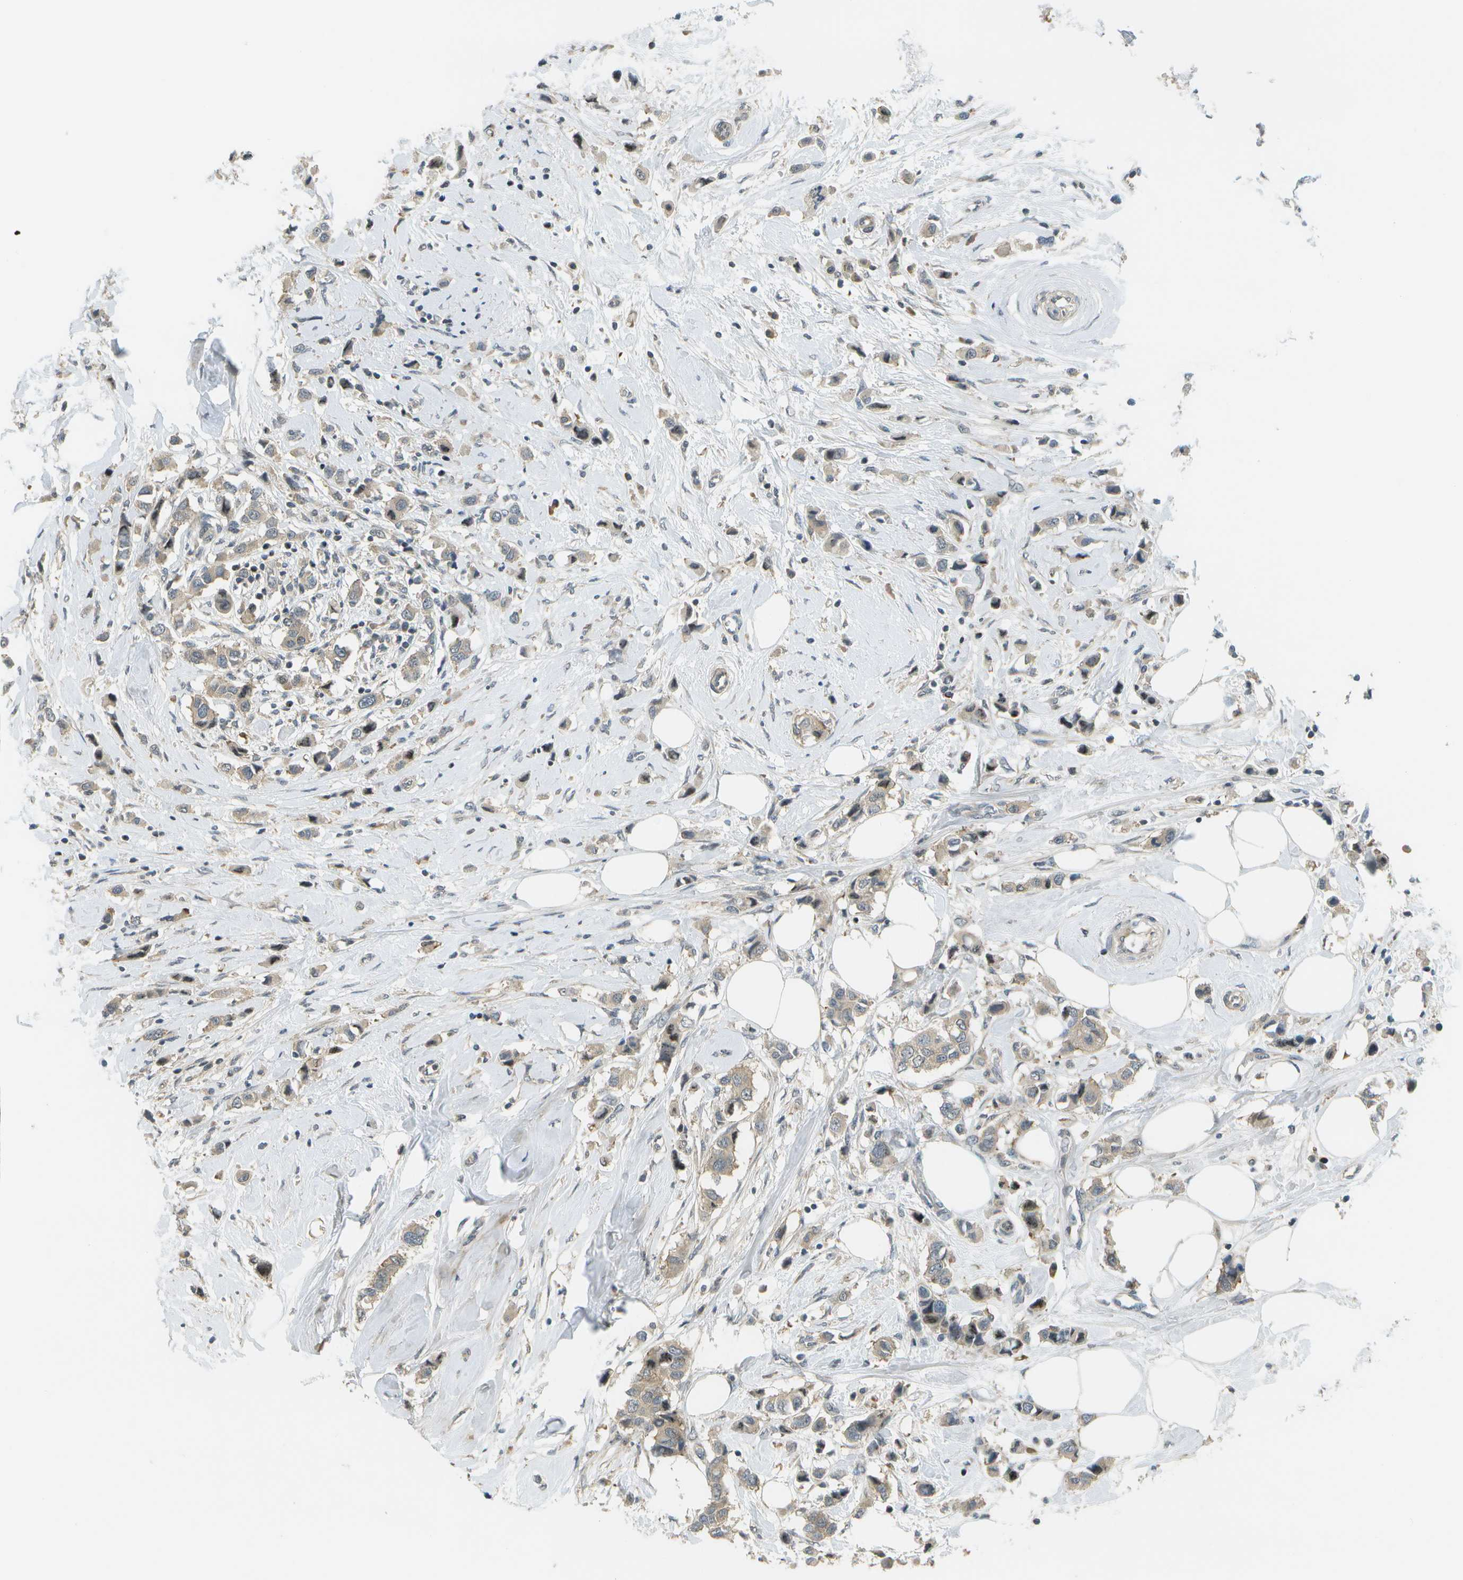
{"staining": {"intensity": "weak", "quantity": "25%-75%", "location": "cytoplasmic/membranous"}, "tissue": "breast cancer", "cell_type": "Tumor cells", "image_type": "cancer", "snomed": [{"axis": "morphology", "description": "Normal tissue, NOS"}, {"axis": "morphology", "description": "Duct carcinoma"}, {"axis": "topography", "description": "Breast"}], "caption": "Immunohistochemical staining of human breast cancer reveals low levels of weak cytoplasmic/membranous expression in about 25%-75% of tumor cells.", "gene": "WNK2", "patient": {"sex": "female", "age": 50}}